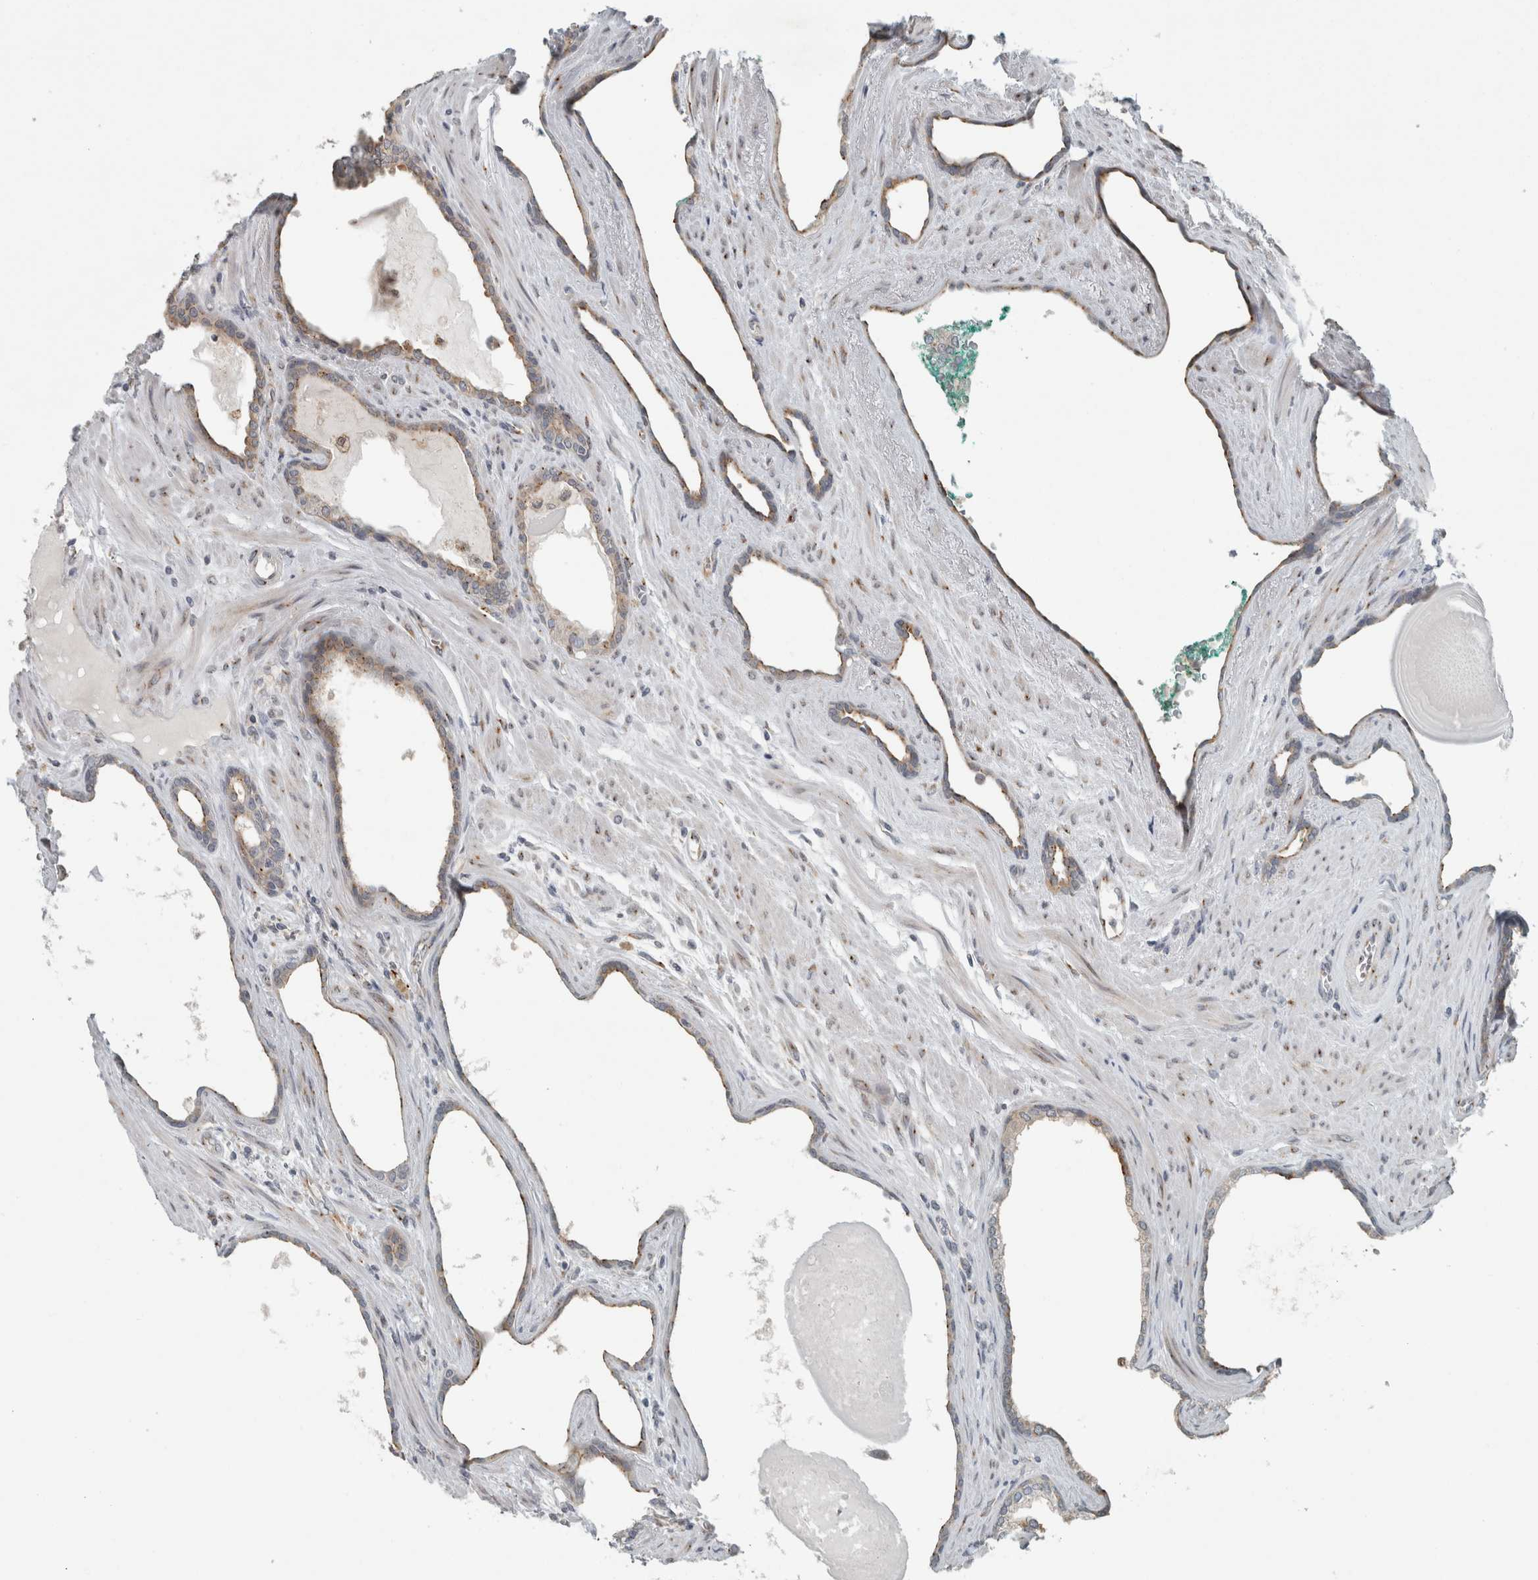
{"staining": {"intensity": "weak", "quantity": "<25%", "location": "cytoplasmic/membranous"}, "tissue": "prostate cancer", "cell_type": "Tumor cells", "image_type": "cancer", "snomed": [{"axis": "morphology", "description": "Adenocarcinoma, Low grade"}, {"axis": "topography", "description": "Prostate"}], "caption": "Micrograph shows no protein expression in tumor cells of prostate cancer (adenocarcinoma (low-grade)) tissue.", "gene": "KIF1C", "patient": {"sex": "male", "age": 70}}